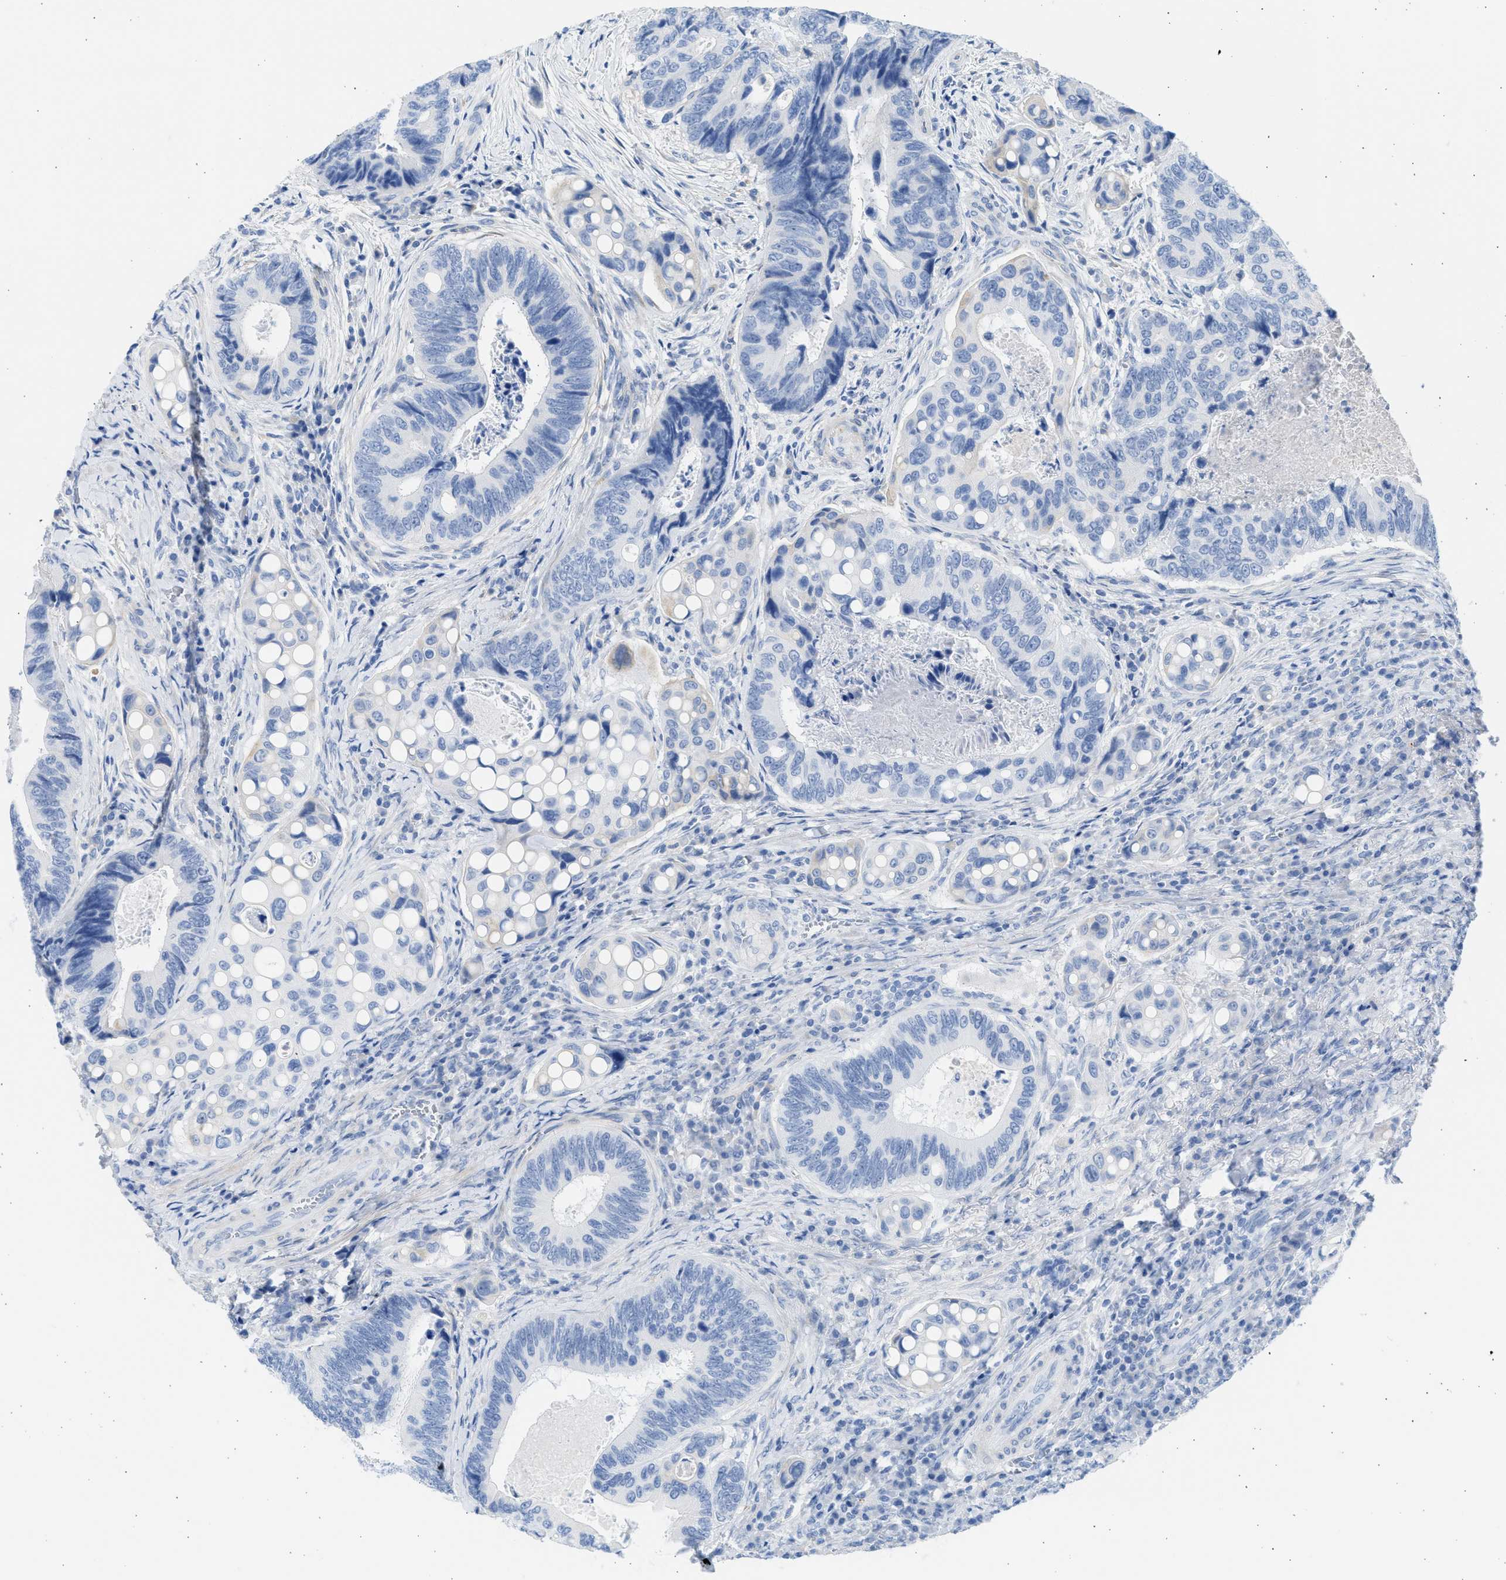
{"staining": {"intensity": "negative", "quantity": "none", "location": "none"}, "tissue": "colorectal cancer", "cell_type": "Tumor cells", "image_type": "cancer", "snomed": [{"axis": "morphology", "description": "Inflammation, NOS"}, {"axis": "morphology", "description": "Adenocarcinoma, NOS"}, {"axis": "topography", "description": "Colon"}], "caption": "Micrograph shows no significant protein staining in tumor cells of adenocarcinoma (colorectal).", "gene": "SPATA3", "patient": {"sex": "male", "age": 72}}